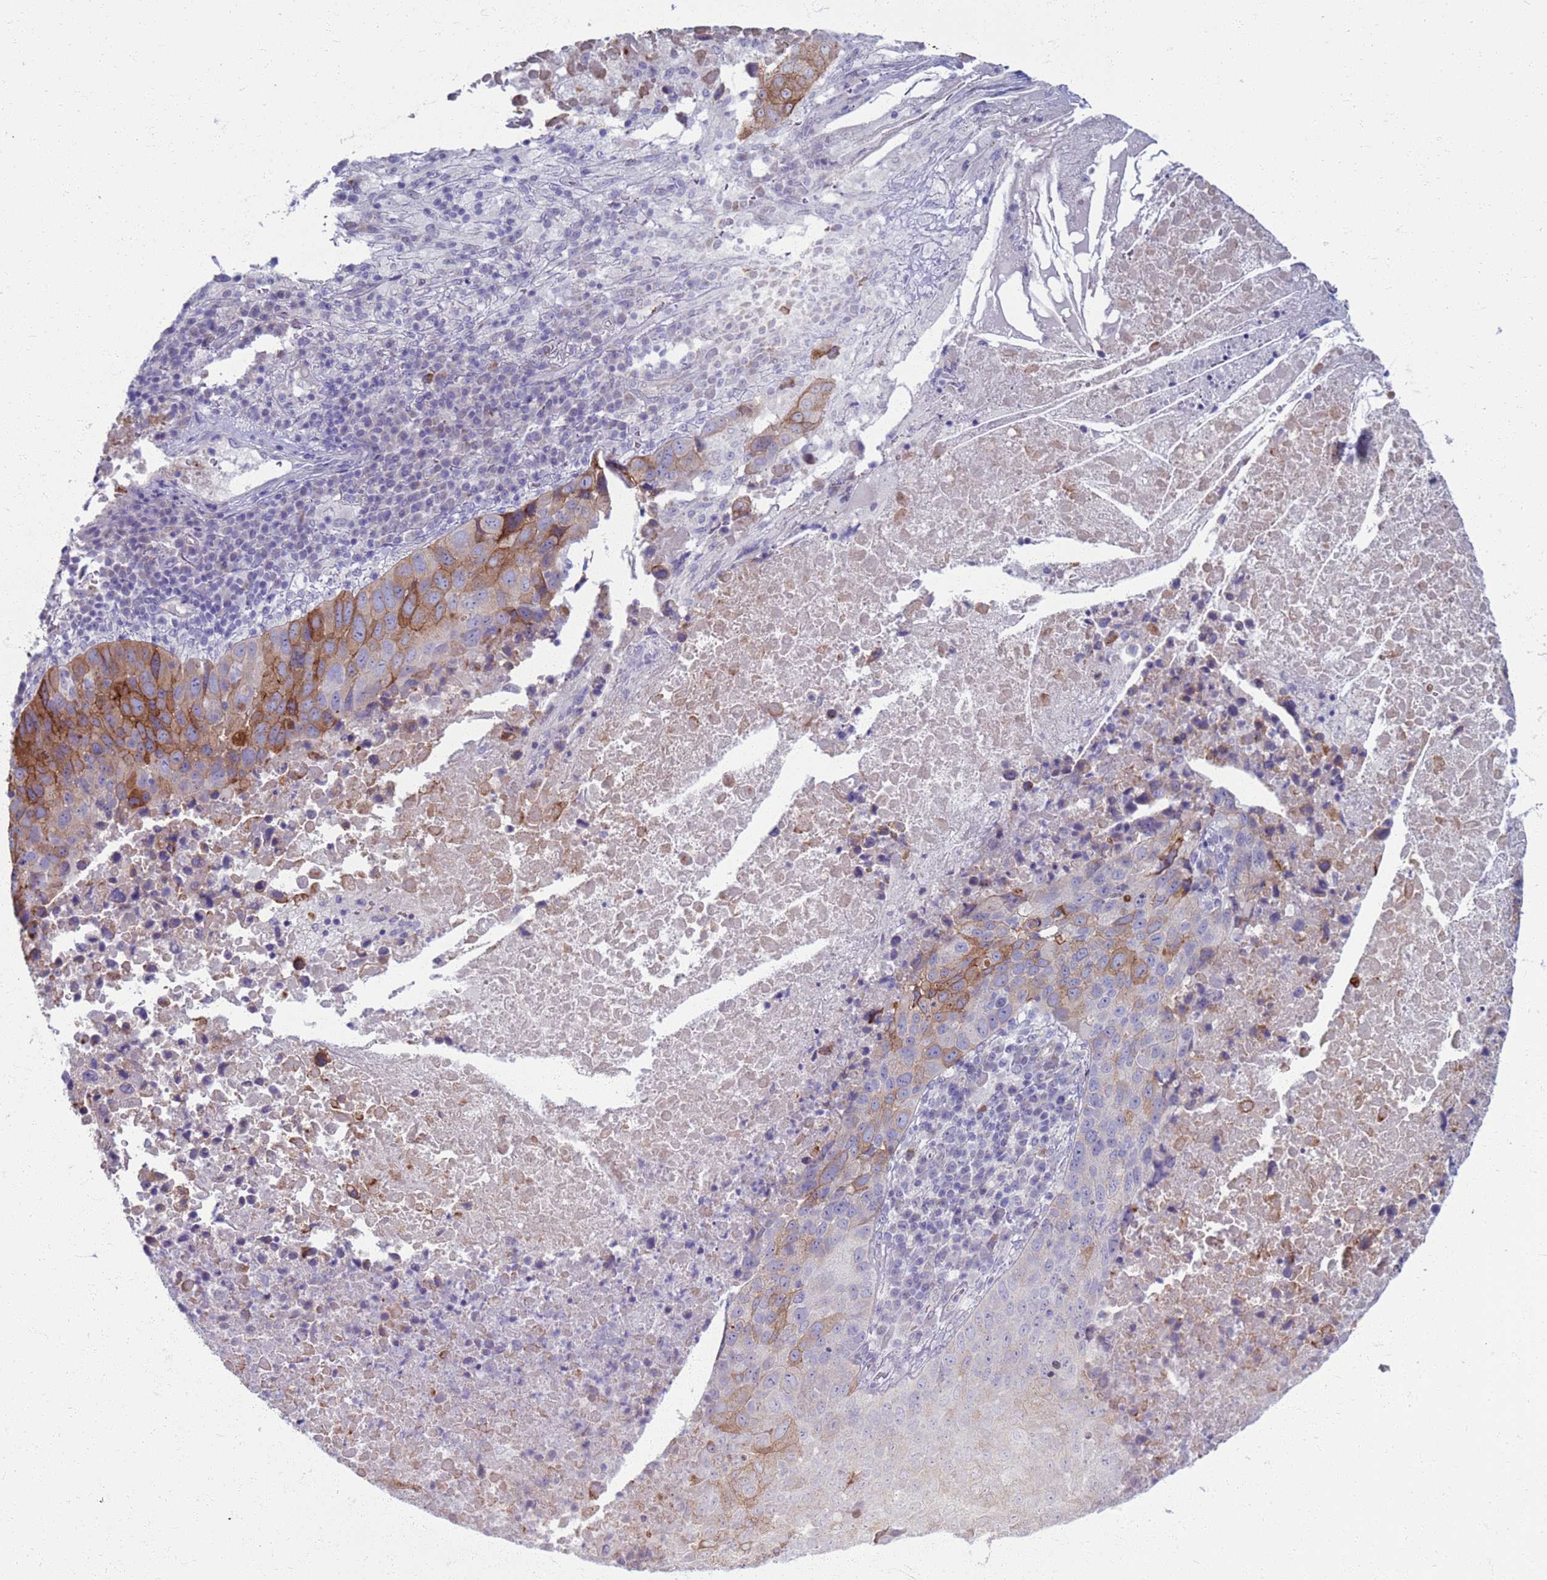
{"staining": {"intensity": "moderate", "quantity": "<25%", "location": "cytoplasmic/membranous"}, "tissue": "lung cancer", "cell_type": "Tumor cells", "image_type": "cancer", "snomed": [{"axis": "morphology", "description": "Squamous cell carcinoma, NOS"}, {"axis": "topography", "description": "Lung"}], "caption": "Moderate cytoplasmic/membranous protein expression is seen in approximately <25% of tumor cells in lung cancer. (brown staining indicates protein expression, while blue staining denotes nuclei).", "gene": "CLCA2", "patient": {"sex": "male", "age": 73}}